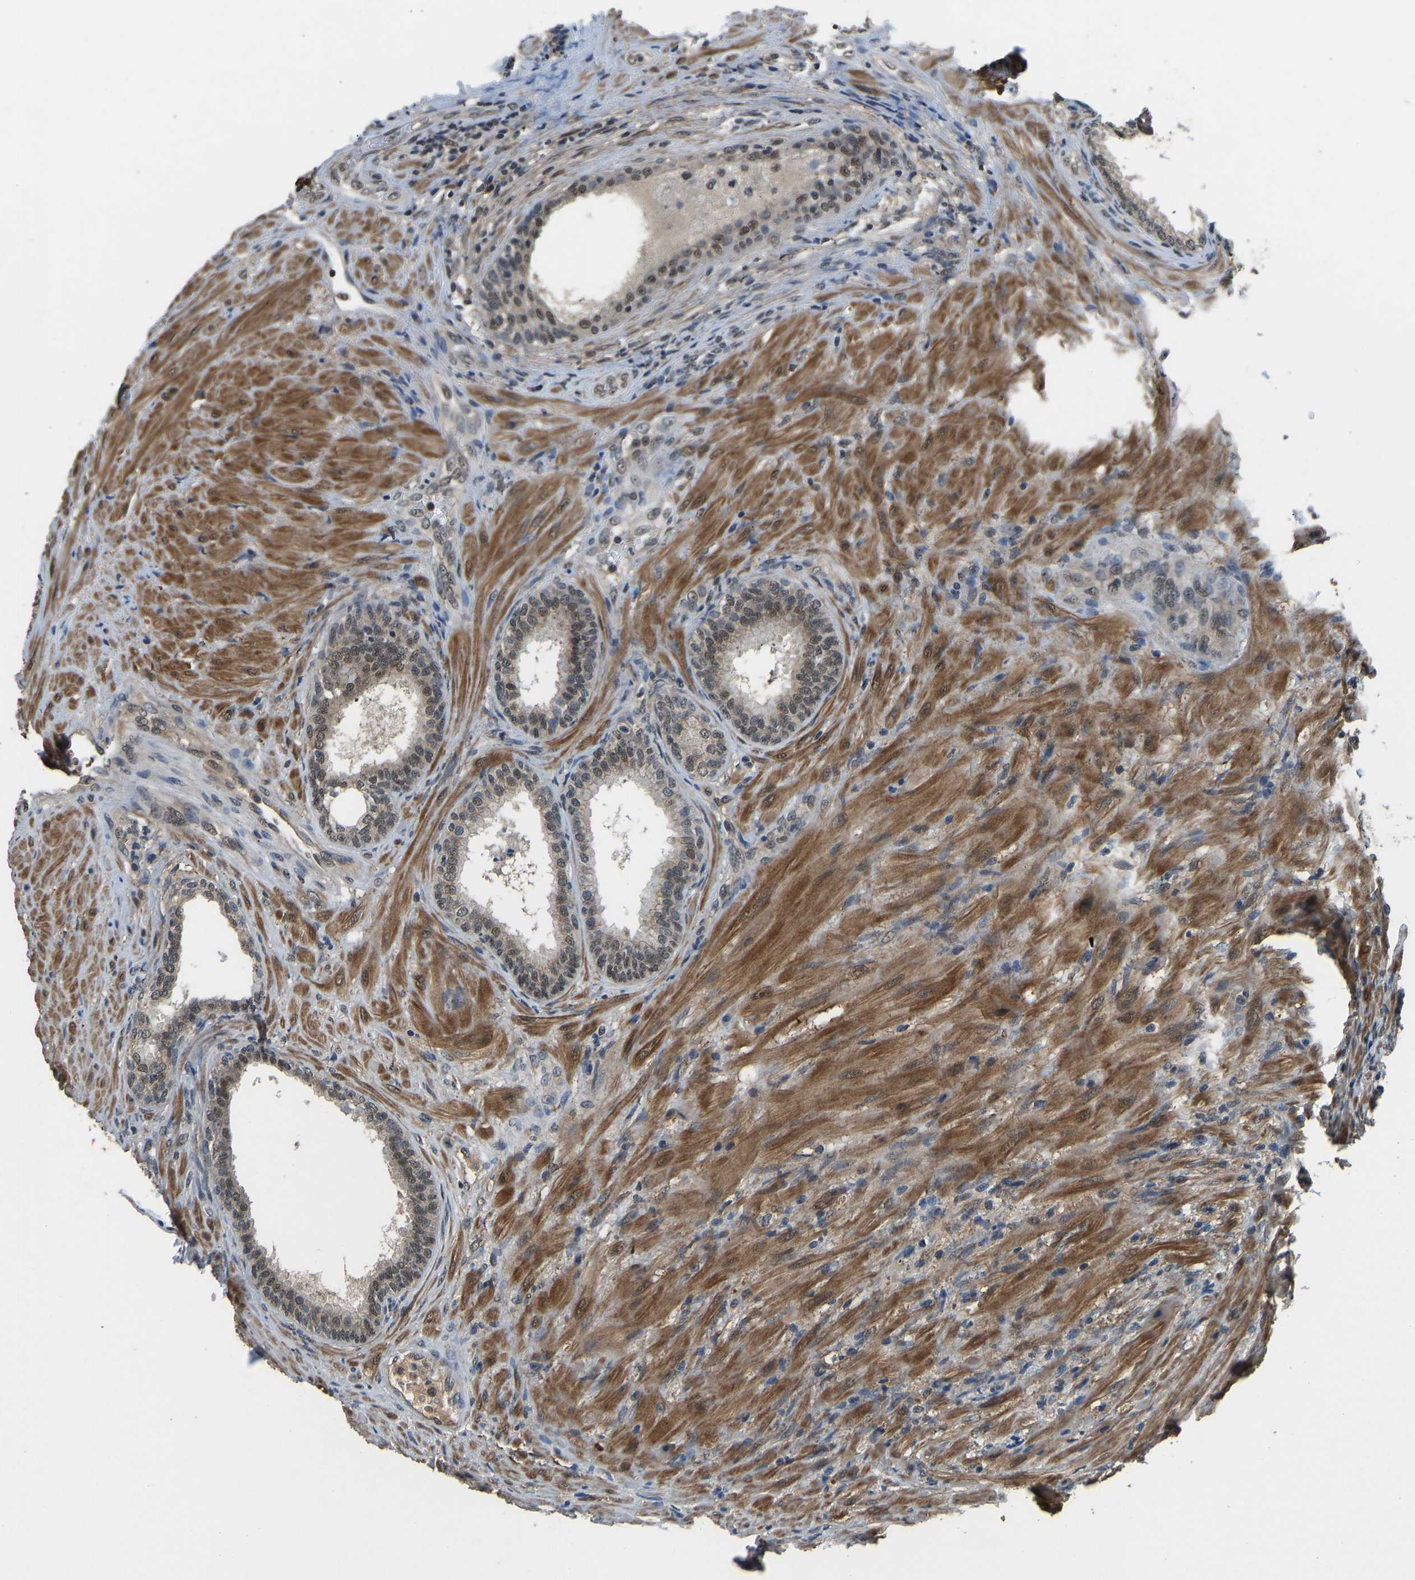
{"staining": {"intensity": "weak", "quantity": ">75%", "location": "cytoplasmic/membranous,nuclear"}, "tissue": "prostate", "cell_type": "Glandular cells", "image_type": "normal", "snomed": [{"axis": "morphology", "description": "Normal tissue, NOS"}, {"axis": "topography", "description": "Prostate"}], "caption": "Immunohistochemical staining of benign human prostate shows low levels of weak cytoplasmic/membranous,nuclear positivity in about >75% of glandular cells. The staining was performed using DAB (3,3'-diaminobenzidine), with brown indicating positive protein expression. Nuclei are stained blue with hematoxylin.", "gene": "TOX4", "patient": {"sex": "male", "age": 76}}